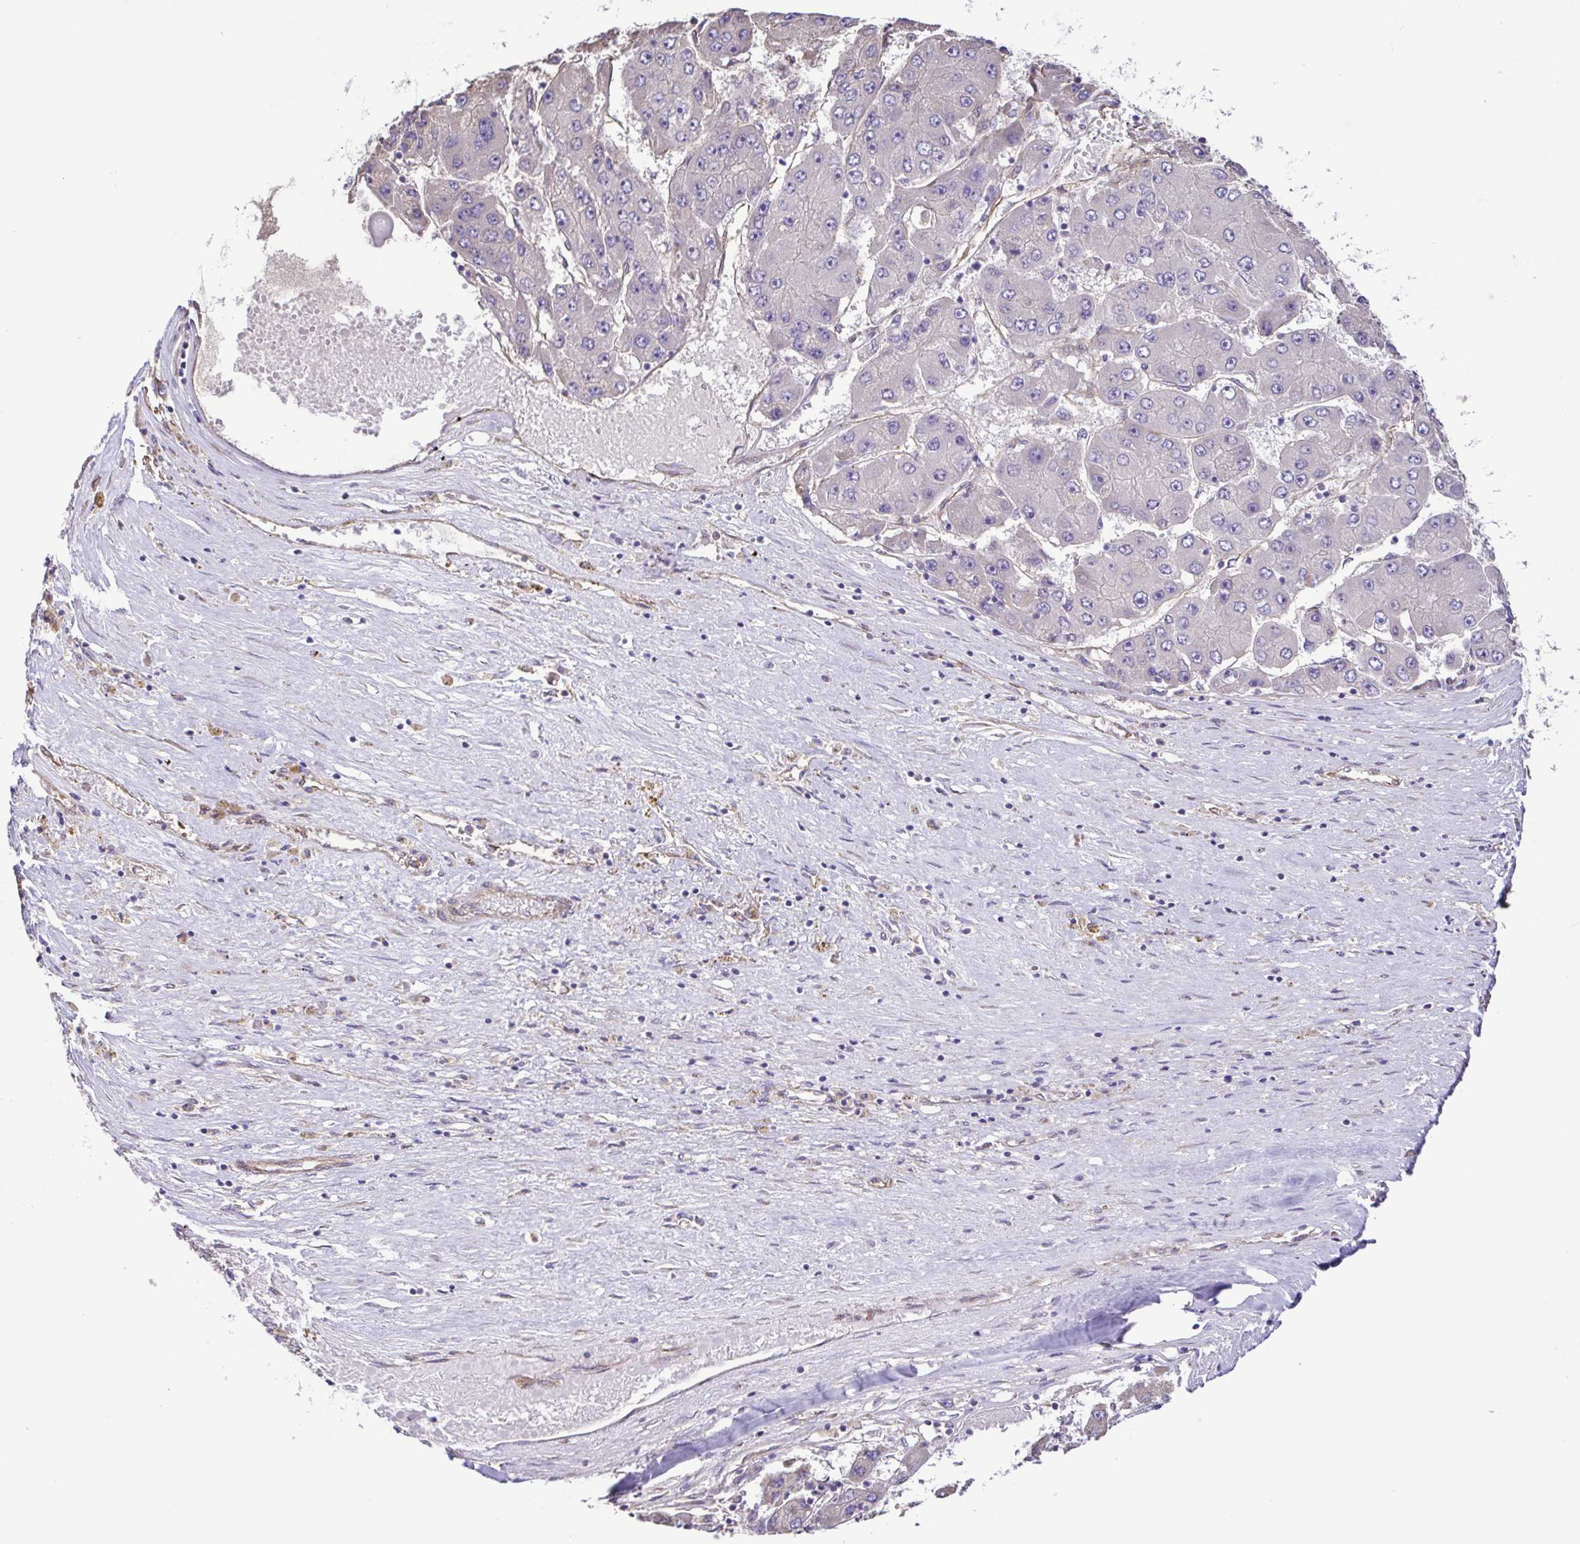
{"staining": {"intensity": "negative", "quantity": "none", "location": "none"}, "tissue": "liver cancer", "cell_type": "Tumor cells", "image_type": "cancer", "snomed": [{"axis": "morphology", "description": "Carcinoma, Hepatocellular, NOS"}, {"axis": "topography", "description": "Liver"}], "caption": "A high-resolution micrograph shows immunohistochemistry staining of liver hepatocellular carcinoma, which shows no significant staining in tumor cells.", "gene": "FLT1", "patient": {"sex": "female", "age": 61}}